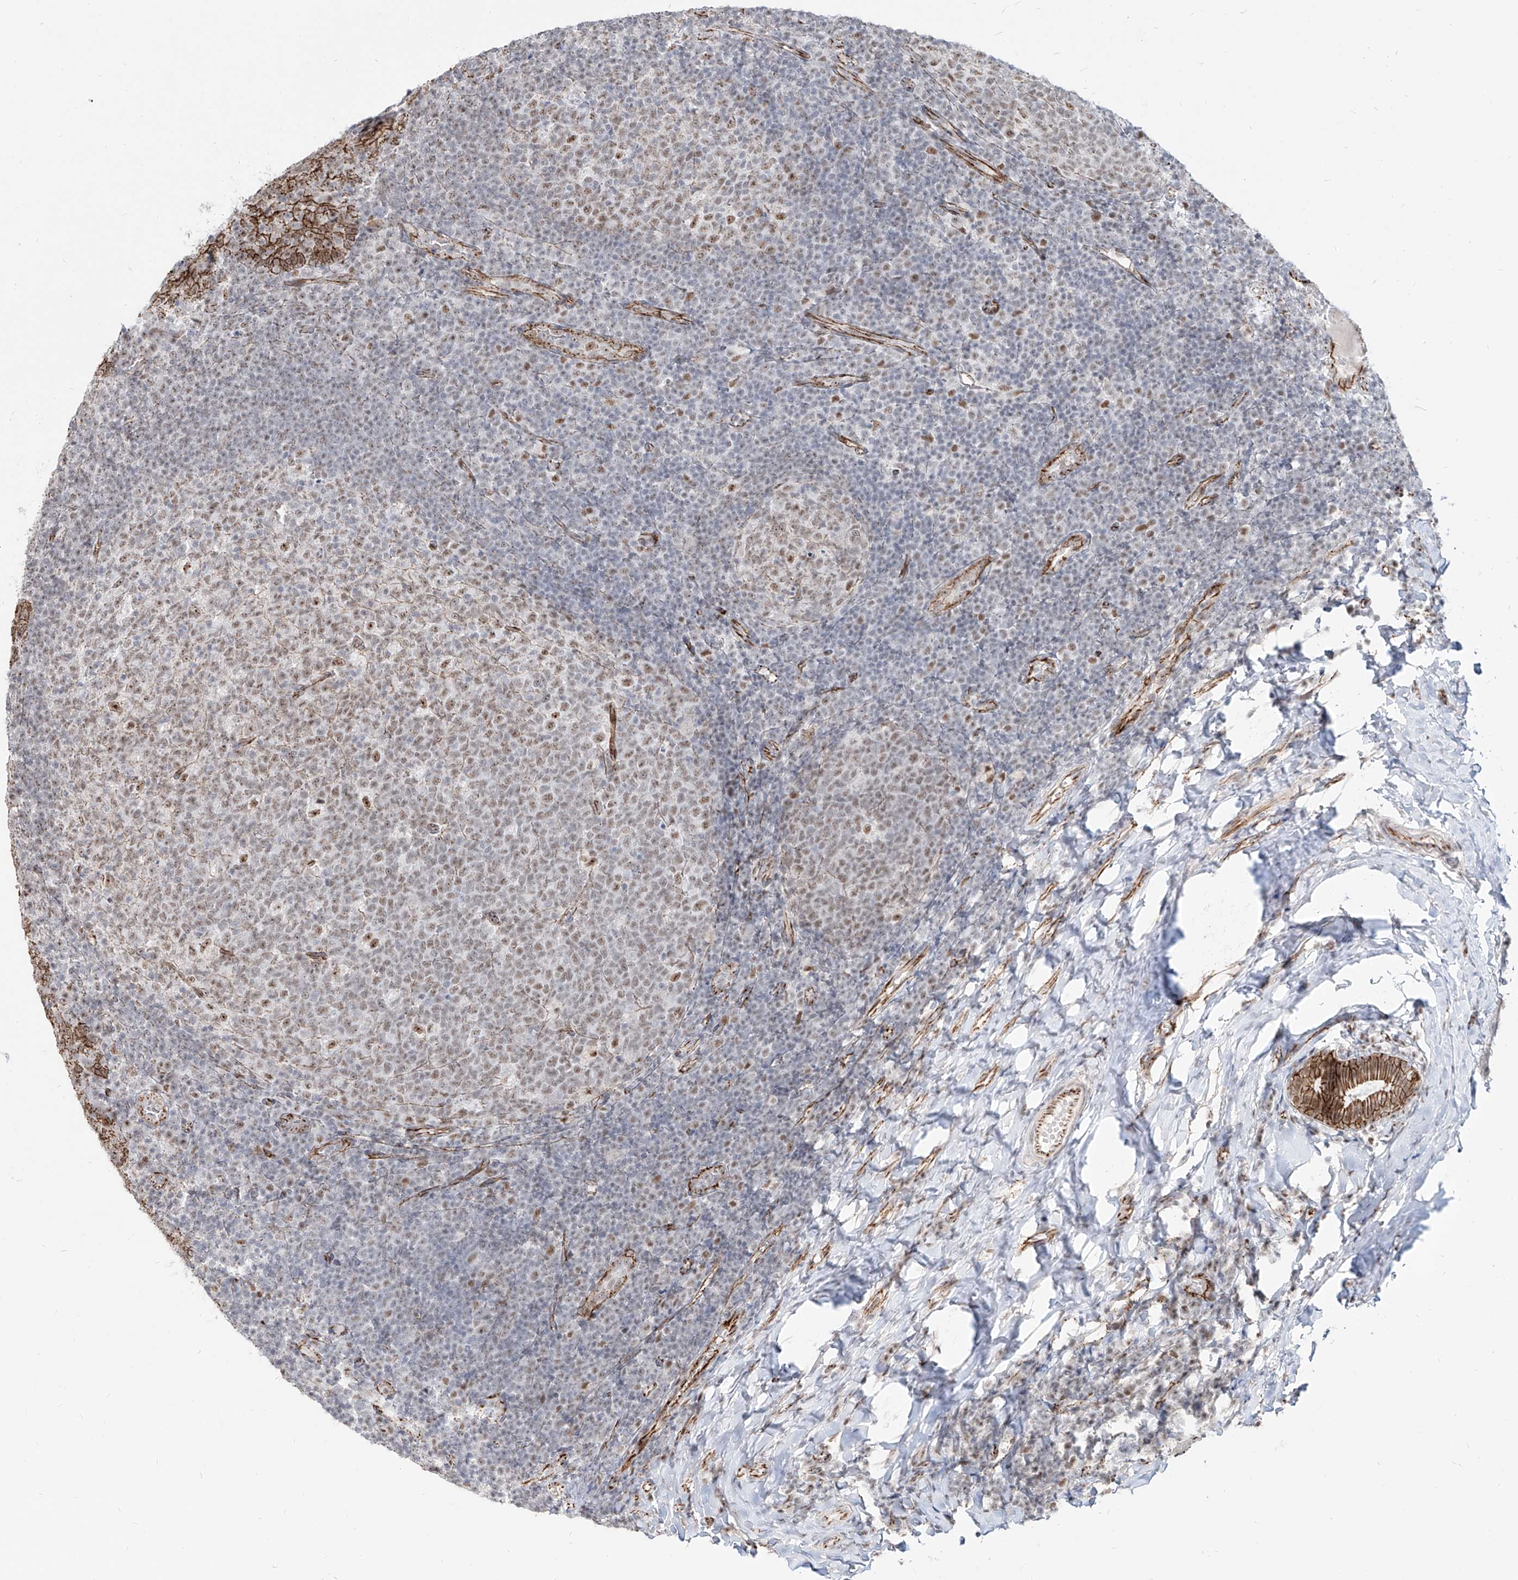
{"staining": {"intensity": "moderate", "quantity": "25%-75%", "location": "nuclear"}, "tissue": "tonsil", "cell_type": "Germinal center cells", "image_type": "normal", "snomed": [{"axis": "morphology", "description": "Normal tissue, NOS"}, {"axis": "topography", "description": "Tonsil"}], "caption": "Immunohistochemical staining of benign tonsil exhibits medium levels of moderate nuclear expression in about 25%-75% of germinal center cells.", "gene": "ZNF710", "patient": {"sex": "female", "age": 19}}